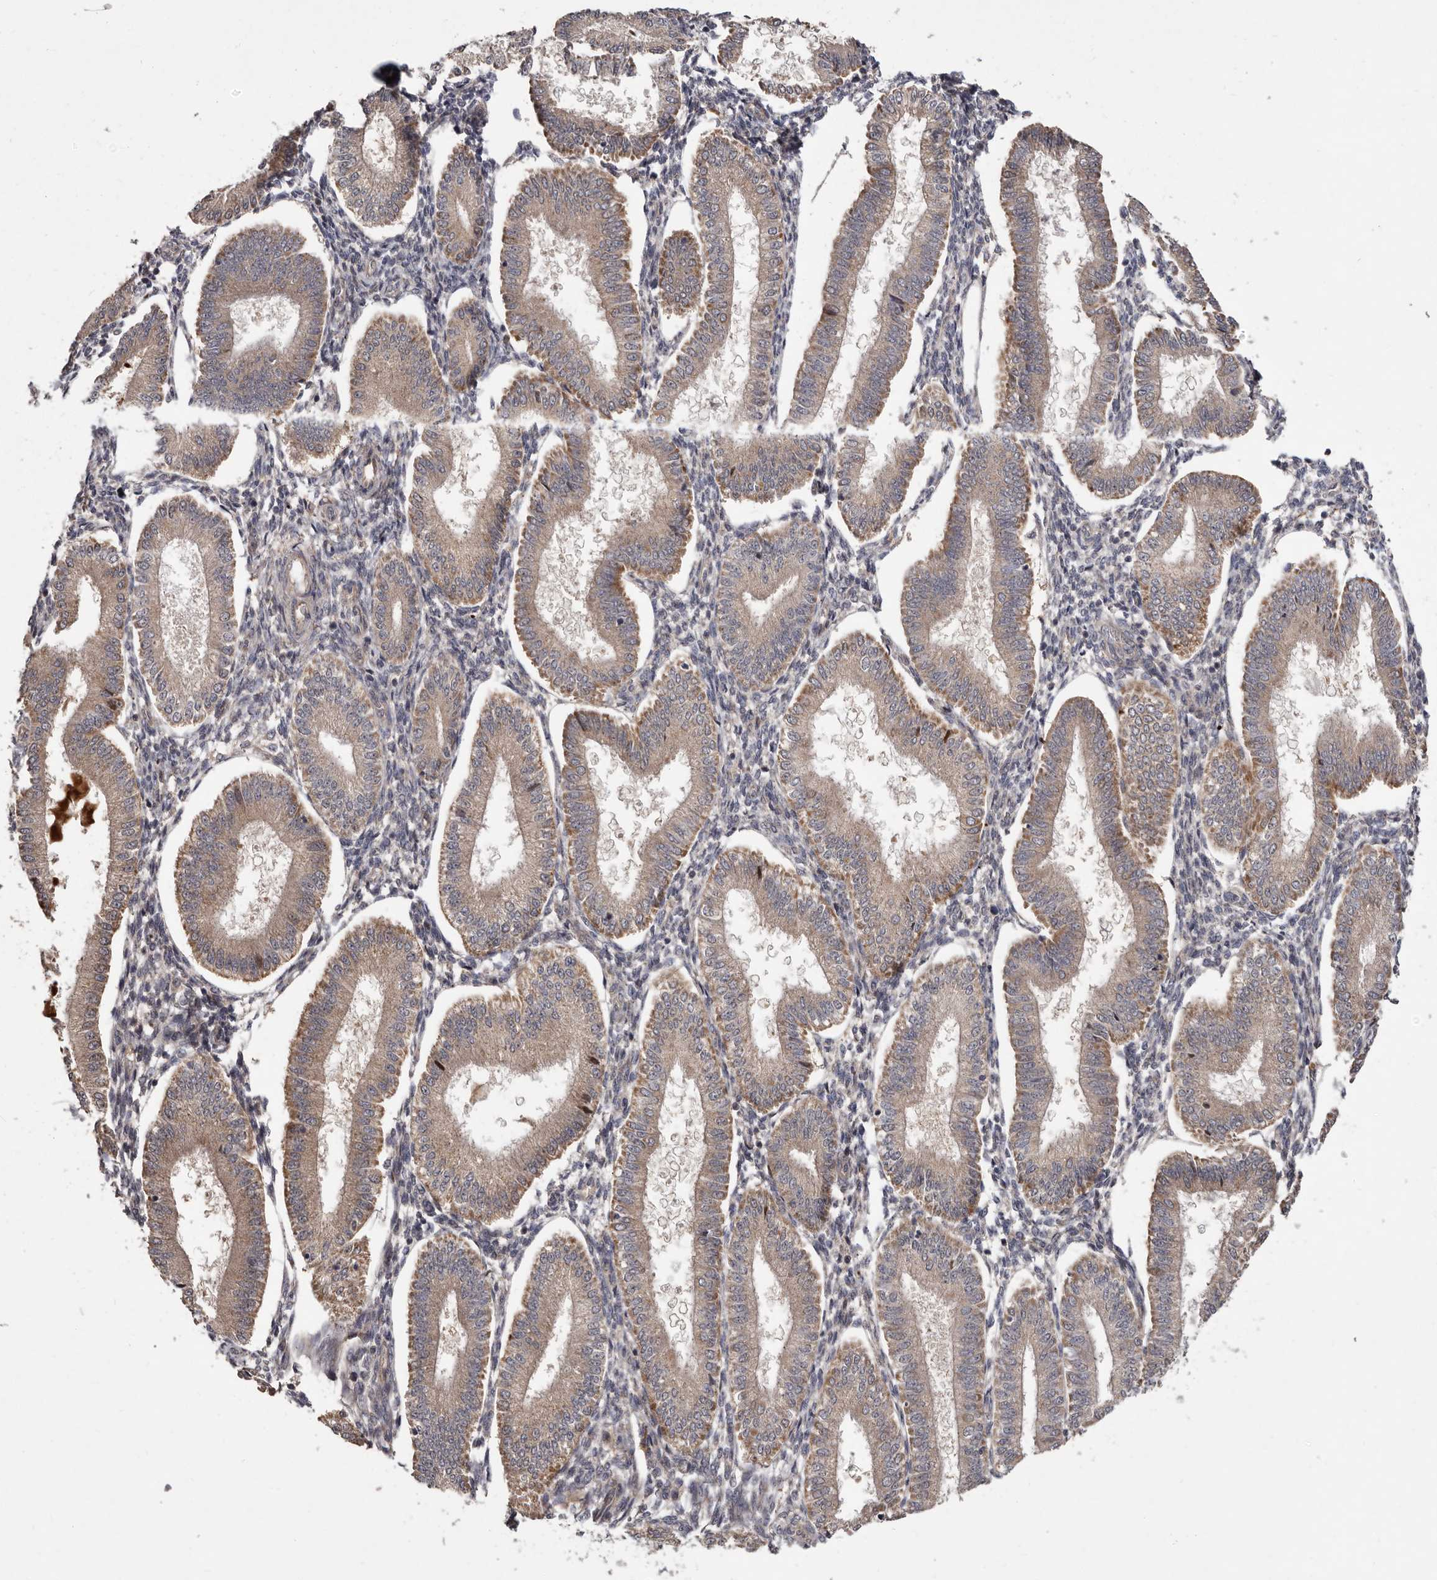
{"staining": {"intensity": "moderate", "quantity": "<25%", "location": "cytoplasmic/membranous"}, "tissue": "endometrium", "cell_type": "Cells in endometrial stroma", "image_type": "normal", "snomed": [{"axis": "morphology", "description": "Normal tissue, NOS"}, {"axis": "topography", "description": "Endometrium"}], "caption": "IHC staining of benign endometrium, which displays low levels of moderate cytoplasmic/membranous staining in about <25% of cells in endometrial stroma indicating moderate cytoplasmic/membranous protein staining. The staining was performed using DAB (3,3'-diaminobenzidine) (brown) for protein detection and nuclei were counterstained in hematoxylin (blue).", "gene": "FLAD1", "patient": {"sex": "female", "age": 39}}